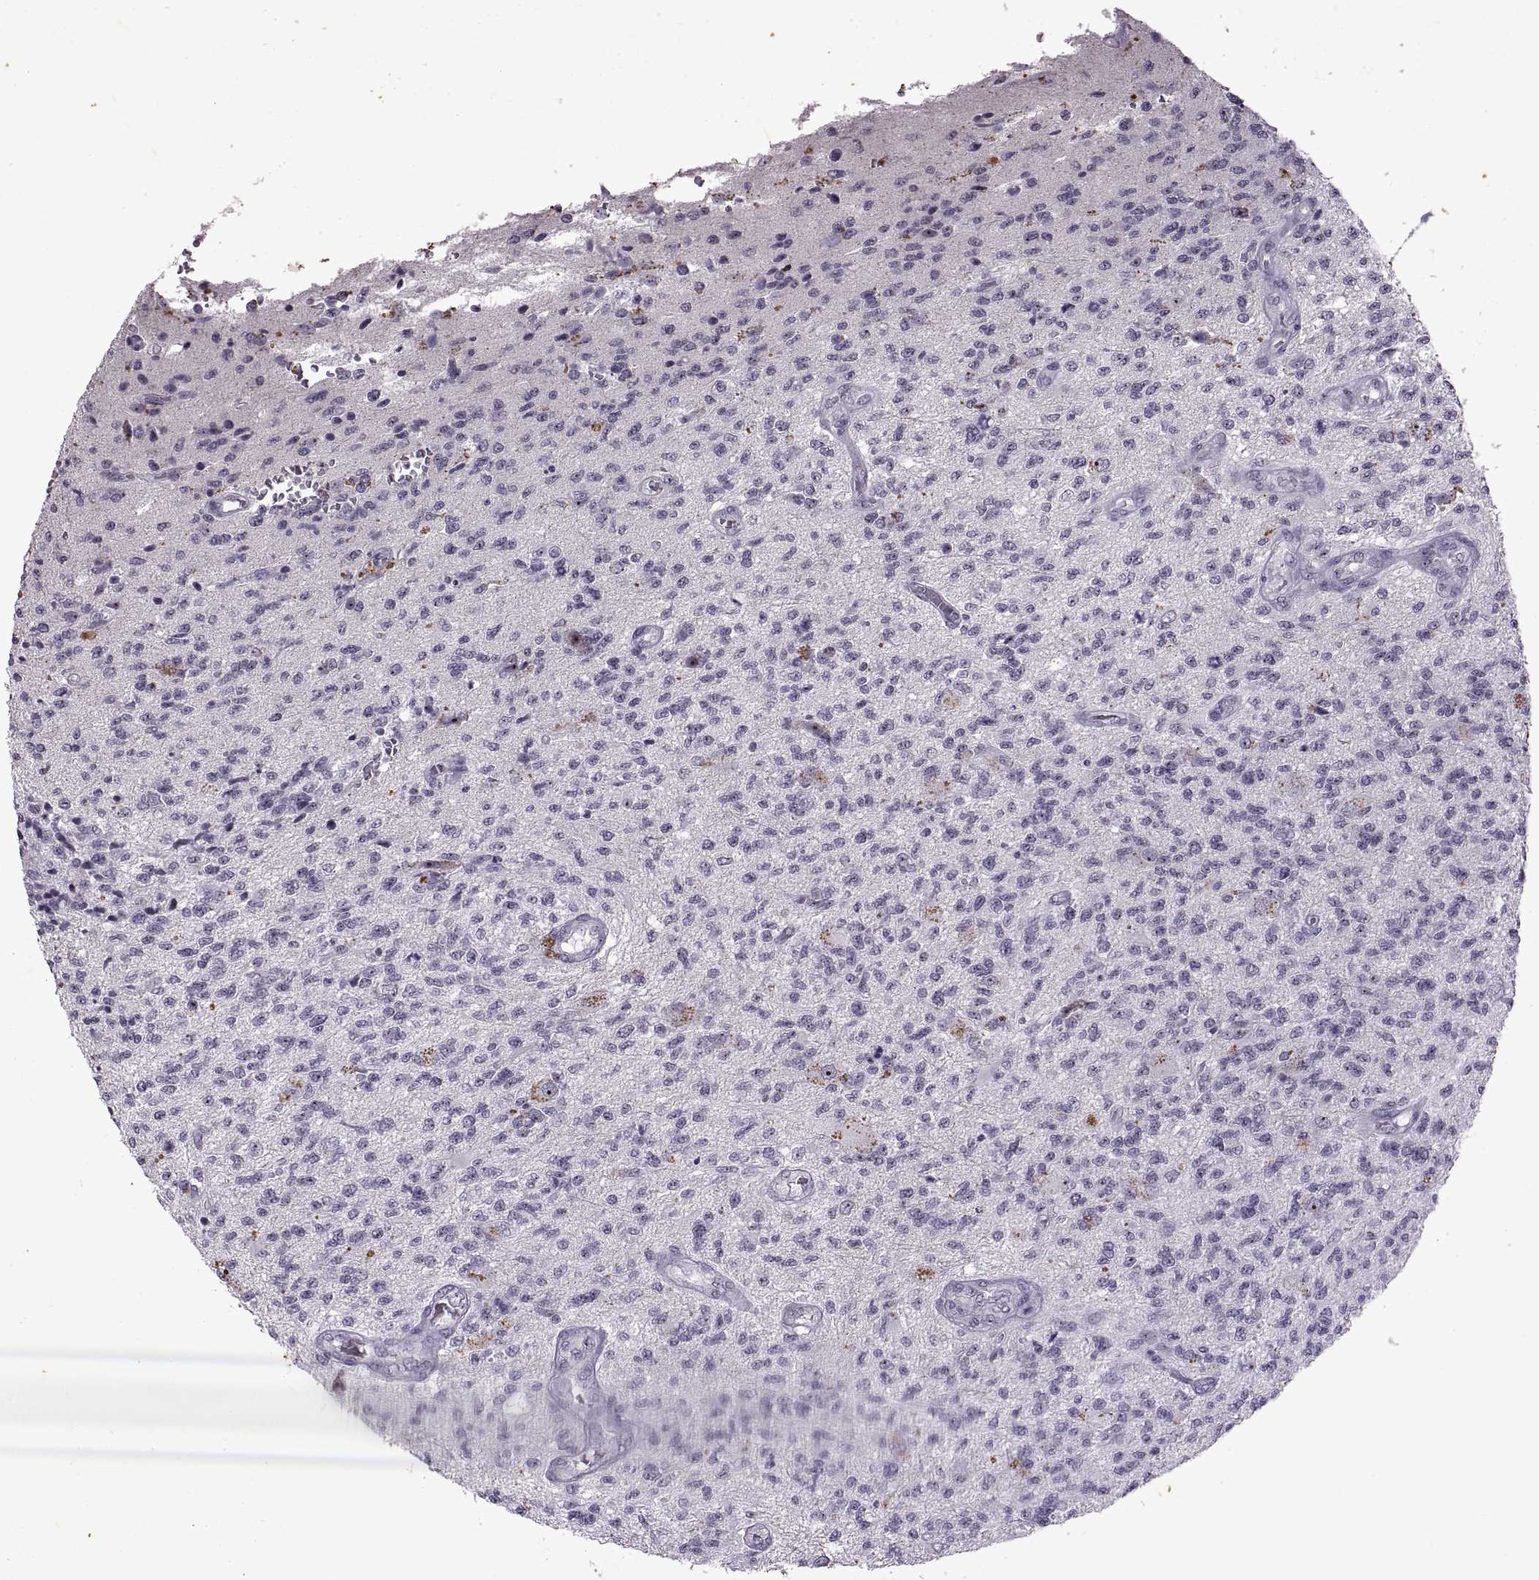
{"staining": {"intensity": "negative", "quantity": "none", "location": "none"}, "tissue": "glioma", "cell_type": "Tumor cells", "image_type": "cancer", "snomed": [{"axis": "morphology", "description": "Glioma, malignant, High grade"}, {"axis": "topography", "description": "Brain"}], "caption": "Protein analysis of malignant high-grade glioma reveals no significant expression in tumor cells.", "gene": "SINHCAF", "patient": {"sex": "male", "age": 56}}